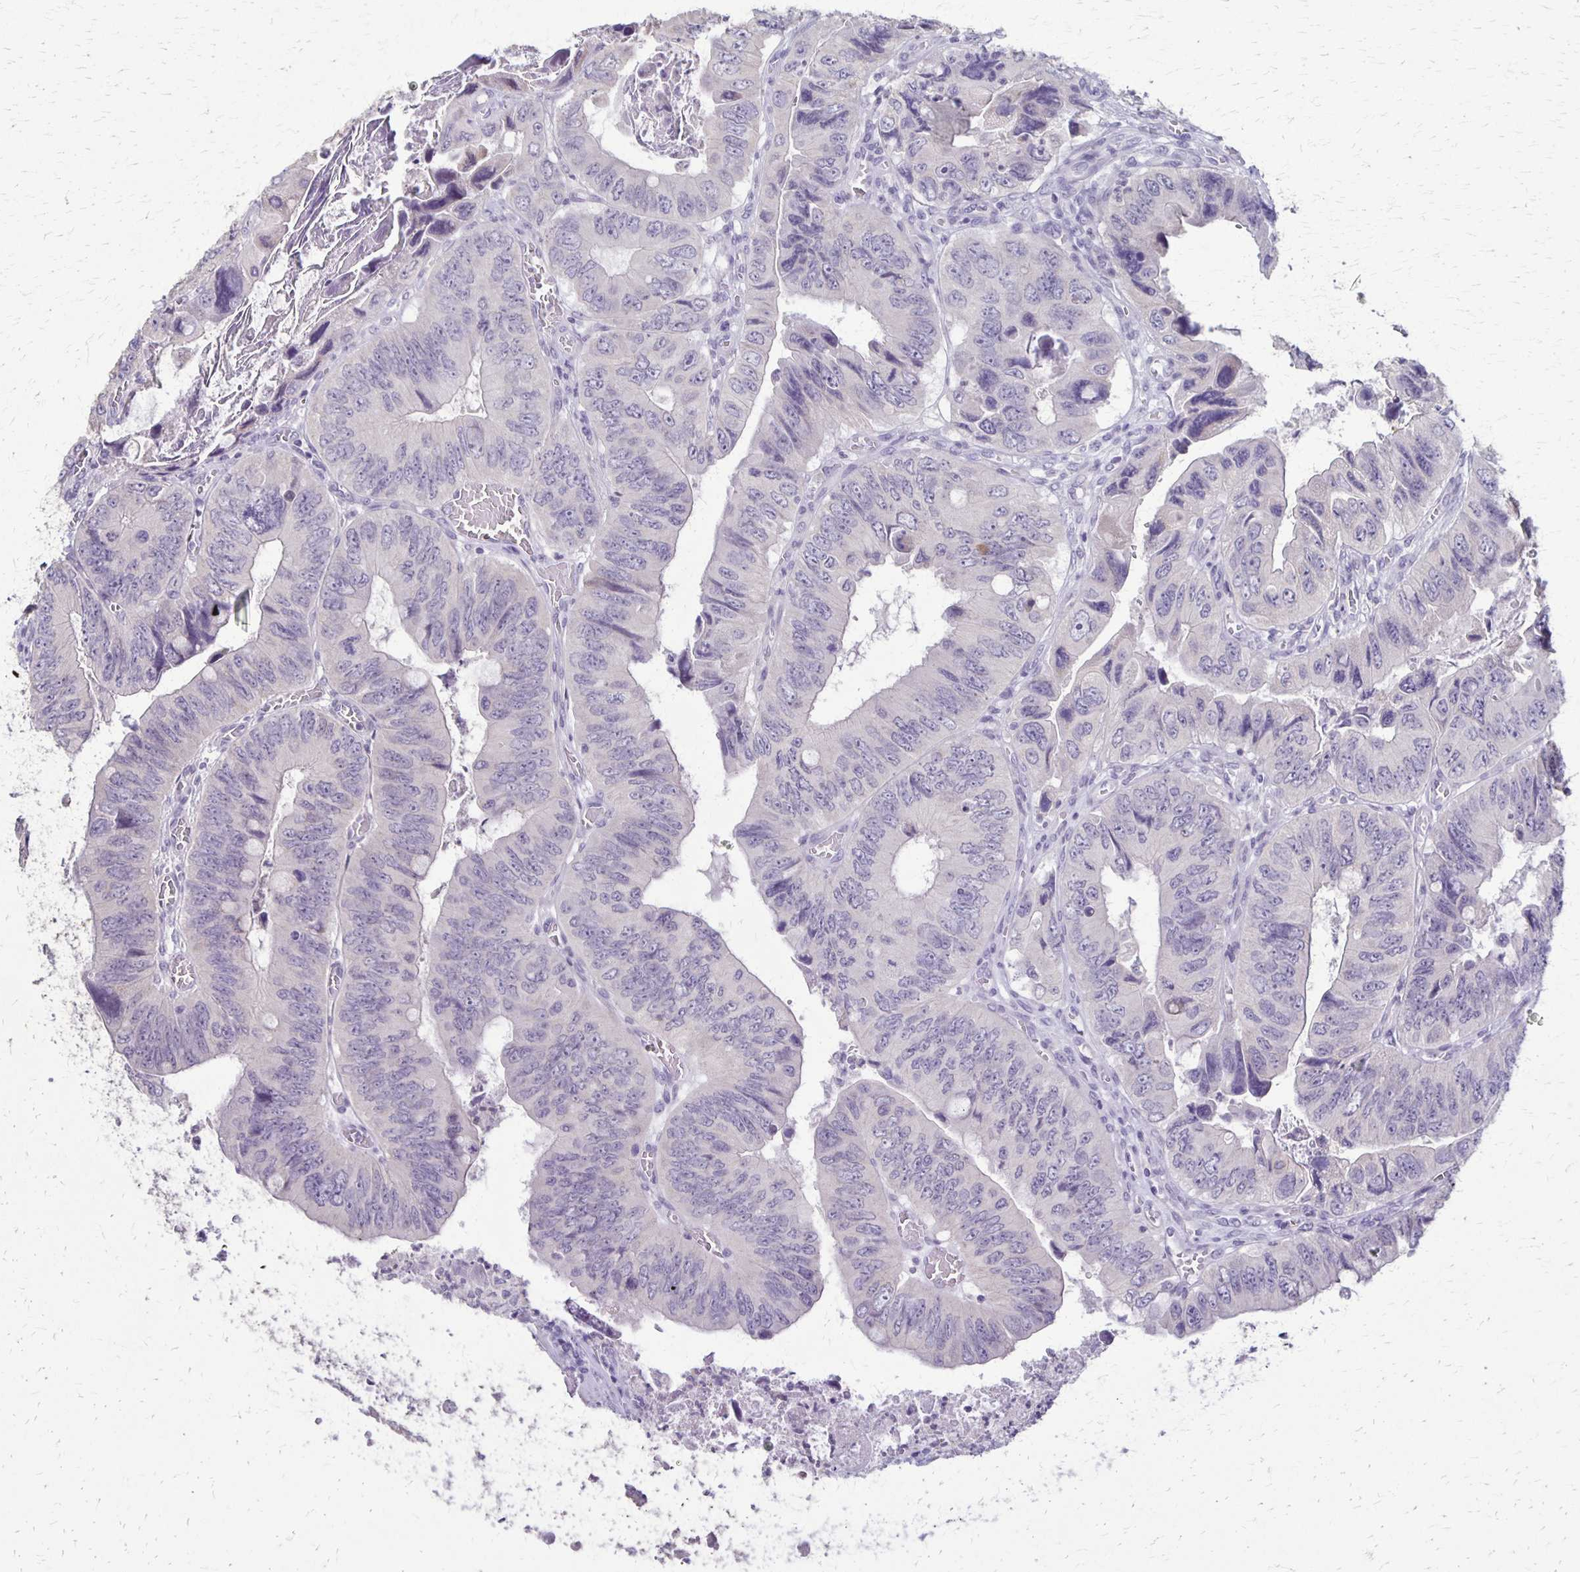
{"staining": {"intensity": "negative", "quantity": "none", "location": "none"}, "tissue": "colorectal cancer", "cell_type": "Tumor cells", "image_type": "cancer", "snomed": [{"axis": "morphology", "description": "Adenocarcinoma, NOS"}, {"axis": "topography", "description": "Colon"}], "caption": "The immunohistochemistry (IHC) micrograph has no significant staining in tumor cells of colorectal cancer (adenocarcinoma) tissue. Brightfield microscopy of IHC stained with DAB (brown) and hematoxylin (blue), captured at high magnification.", "gene": "SLC35E2B", "patient": {"sex": "female", "age": 84}}